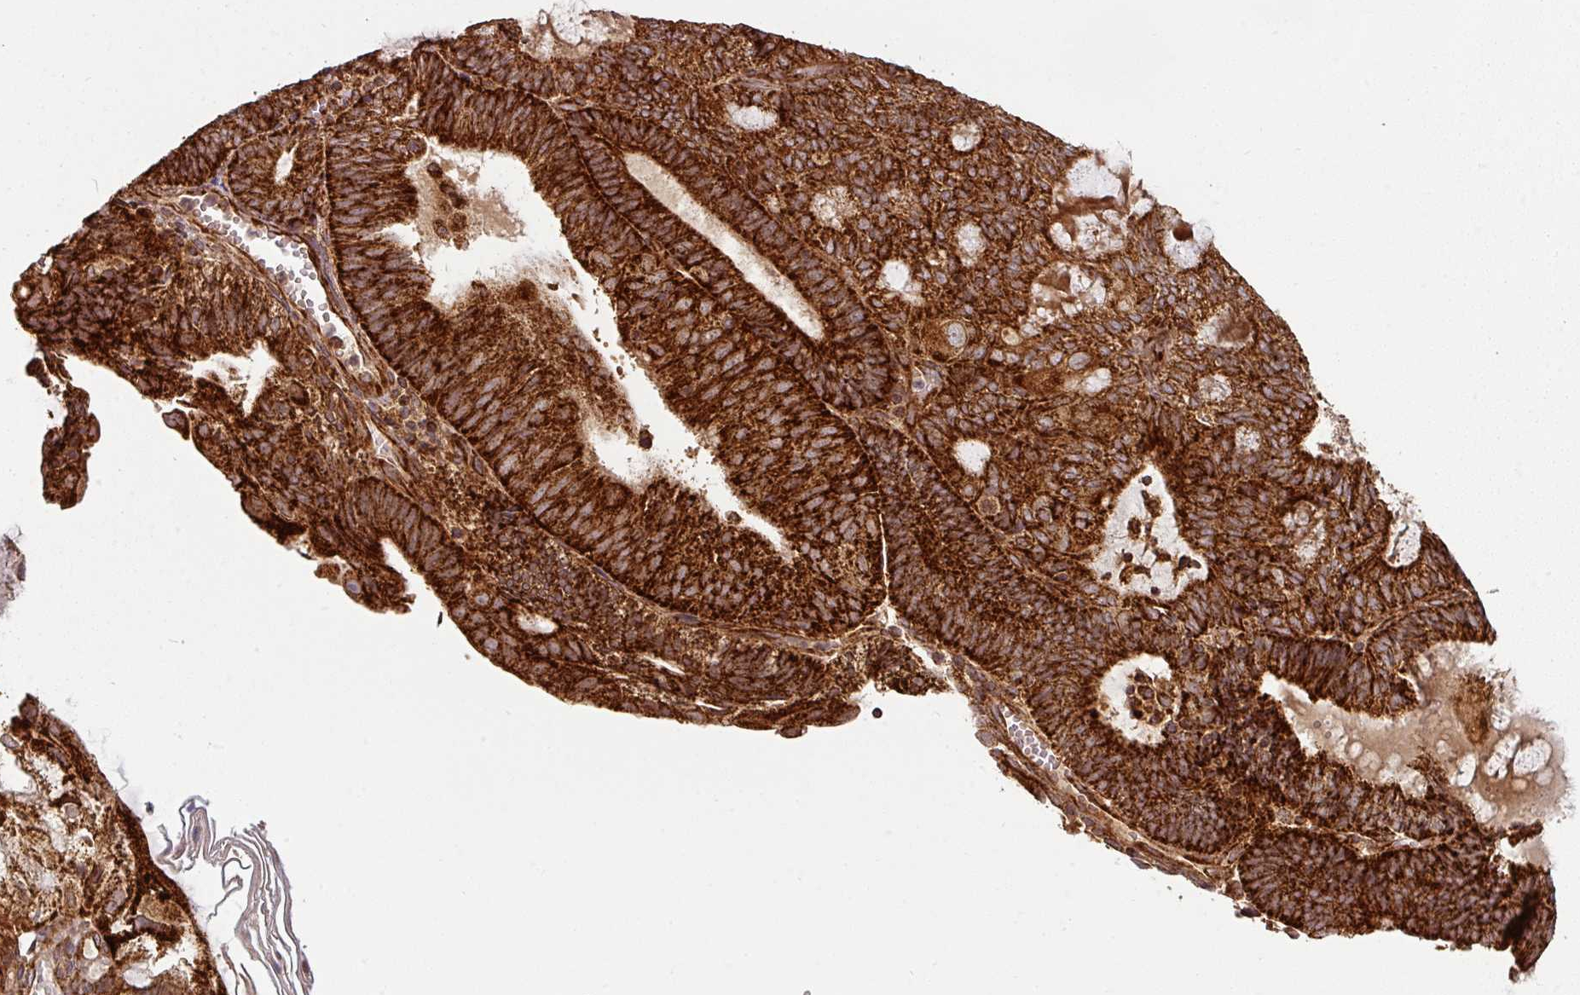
{"staining": {"intensity": "strong", "quantity": ">75%", "location": "cytoplasmic/membranous"}, "tissue": "endometrial cancer", "cell_type": "Tumor cells", "image_type": "cancer", "snomed": [{"axis": "morphology", "description": "Adenocarcinoma, NOS"}, {"axis": "topography", "description": "Endometrium"}], "caption": "Strong cytoplasmic/membranous positivity for a protein is appreciated in about >75% of tumor cells of endometrial cancer using immunohistochemistry (IHC).", "gene": "TRAP1", "patient": {"sex": "female", "age": 81}}